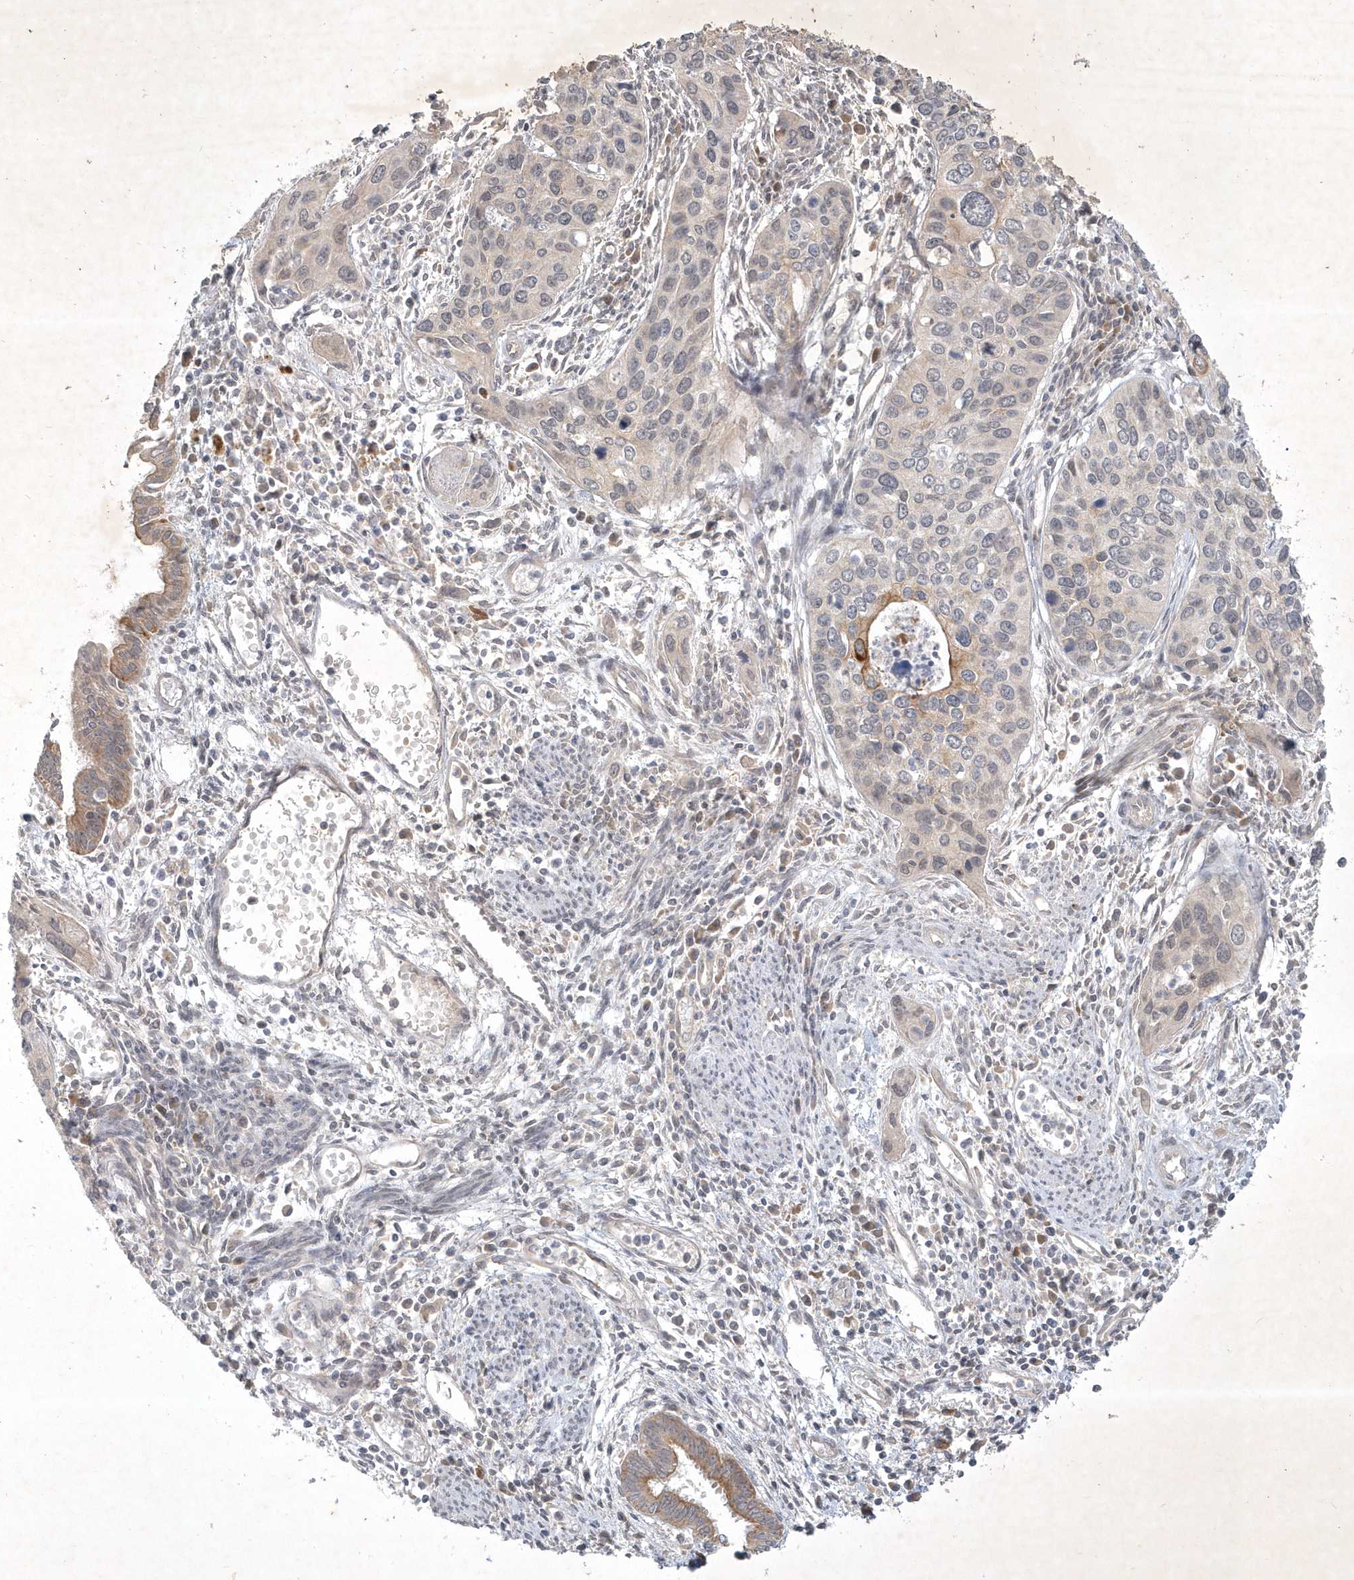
{"staining": {"intensity": "weak", "quantity": "<25%", "location": "cytoplasmic/membranous"}, "tissue": "cervical cancer", "cell_type": "Tumor cells", "image_type": "cancer", "snomed": [{"axis": "morphology", "description": "Squamous cell carcinoma, NOS"}, {"axis": "topography", "description": "Cervix"}], "caption": "Tumor cells are negative for protein expression in human squamous cell carcinoma (cervical).", "gene": "BOD1", "patient": {"sex": "female", "age": 55}}